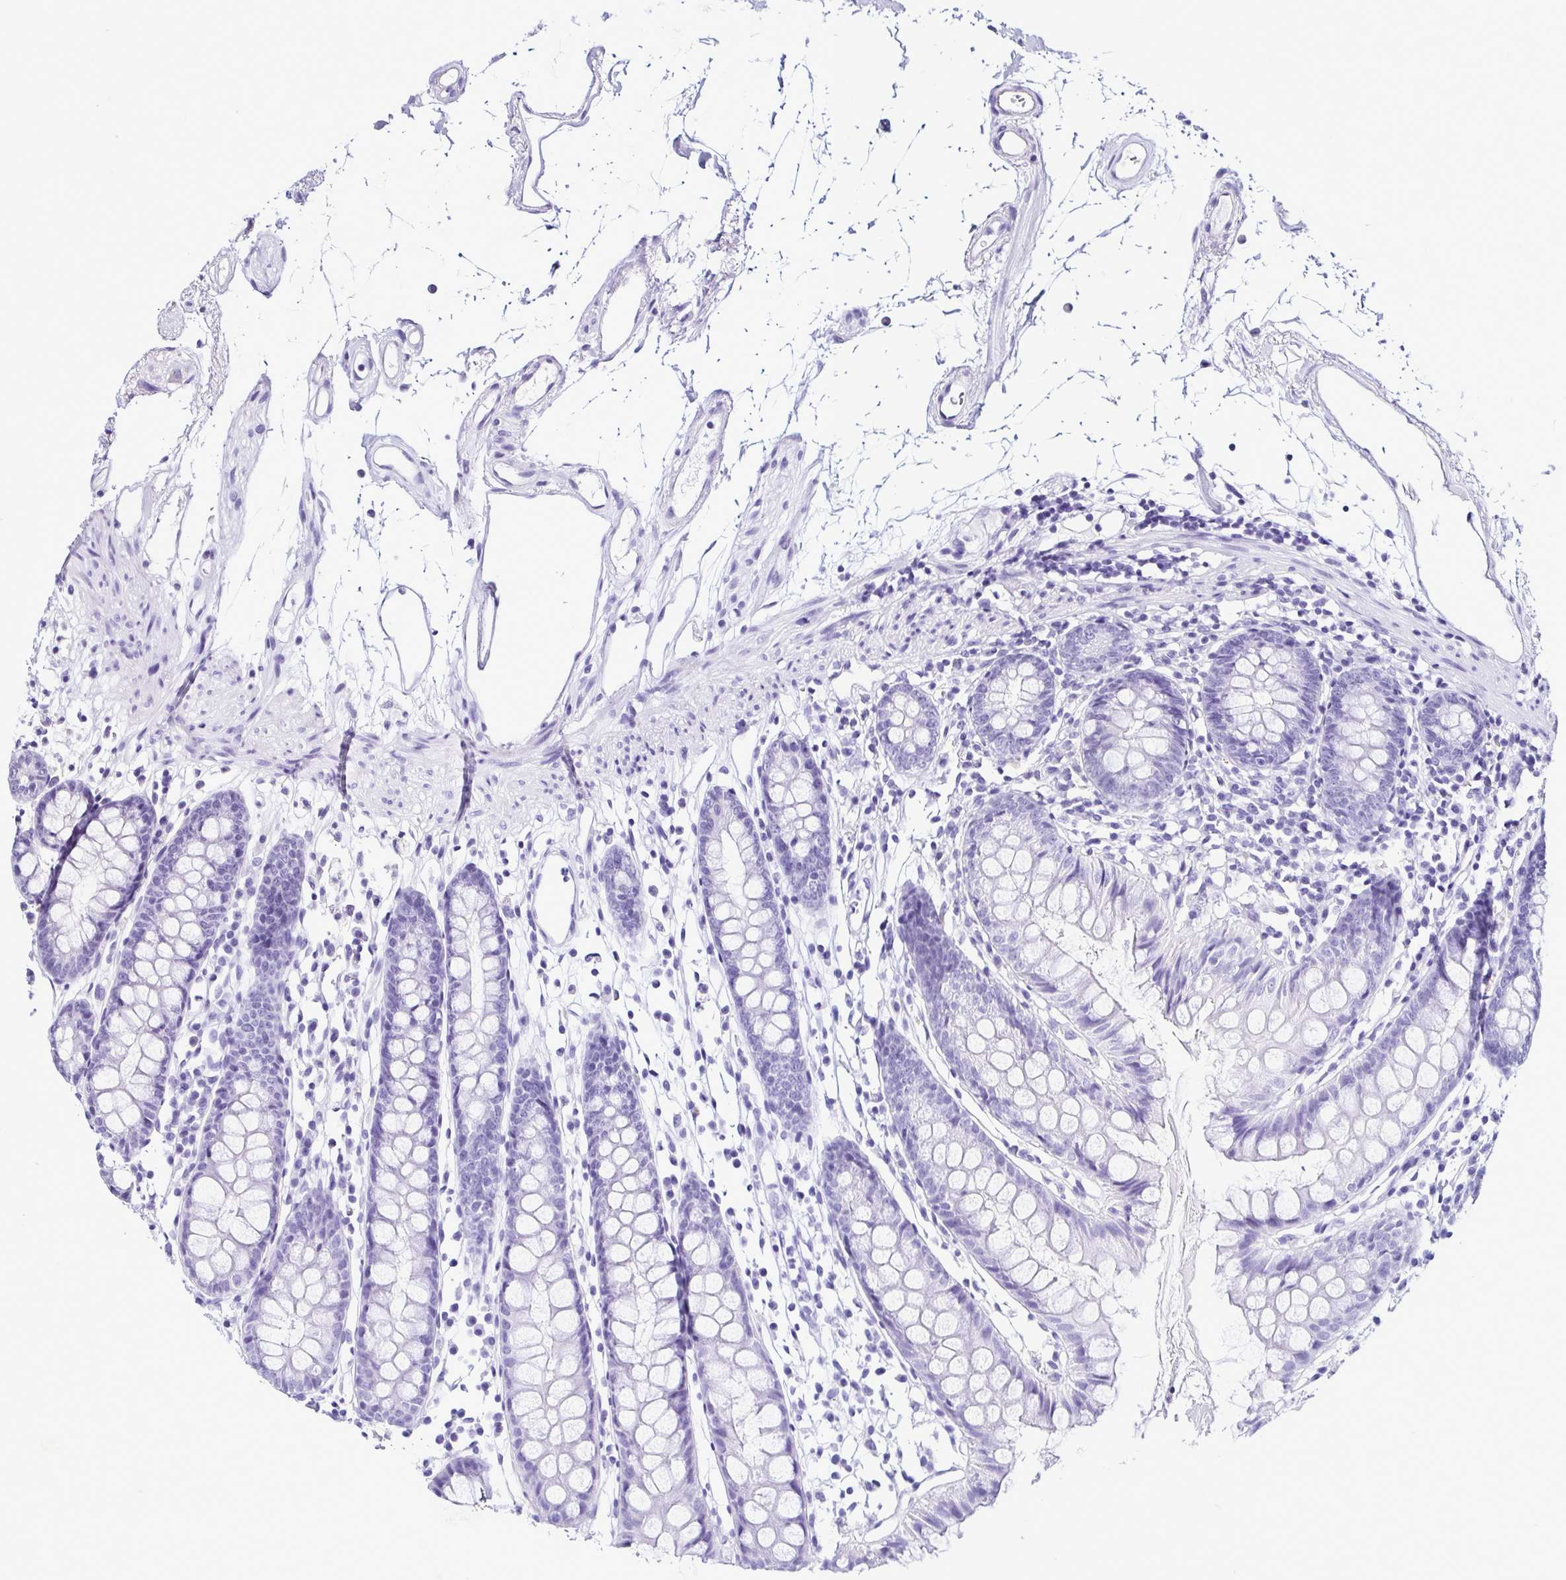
{"staining": {"intensity": "negative", "quantity": "none", "location": "none"}, "tissue": "colon", "cell_type": "Endothelial cells", "image_type": "normal", "snomed": [{"axis": "morphology", "description": "Normal tissue, NOS"}, {"axis": "topography", "description": "Colon"}], "caption": "Immunohistochemistry micrograph of unremarkable colon stained for a protein (brown), which reveals no expression in endothelial cells.", "gene": "LMOD2", "patient": {"sex": "female", "age": 84}}